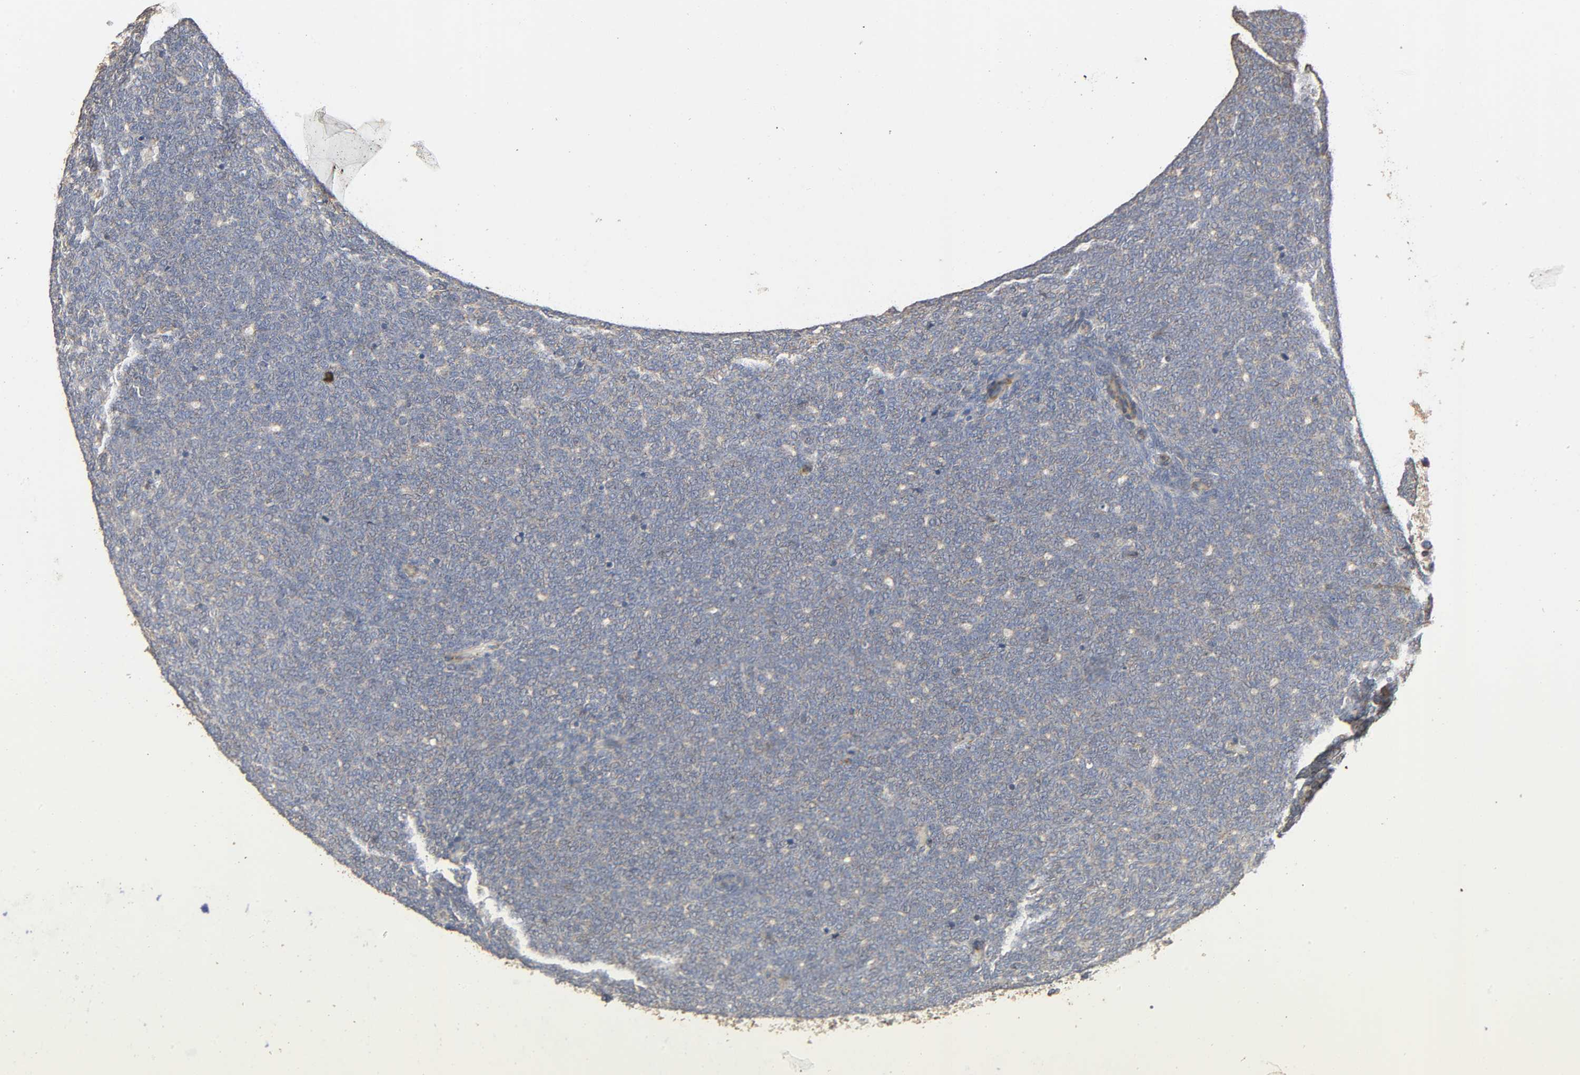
{"staining": {"intensity": "negative", "quantity": "none", "location": "none"}, "tissue": "renal cancer", "cell_type": "Tumor cells", "image_type": "cancer", "snomed": [{"axis": "morphology", "description": "Neoplasm, malignant, NOS"}, {"axis": "topography", "description": "Kidney"}], "caption": "Renal cancer (malignant neoplasm) was stained to show a protein in brown. There is no significant positivity in tumor cells.", "gene": "NDUFS3", "patient": {"sex": "male", "age": 28}}